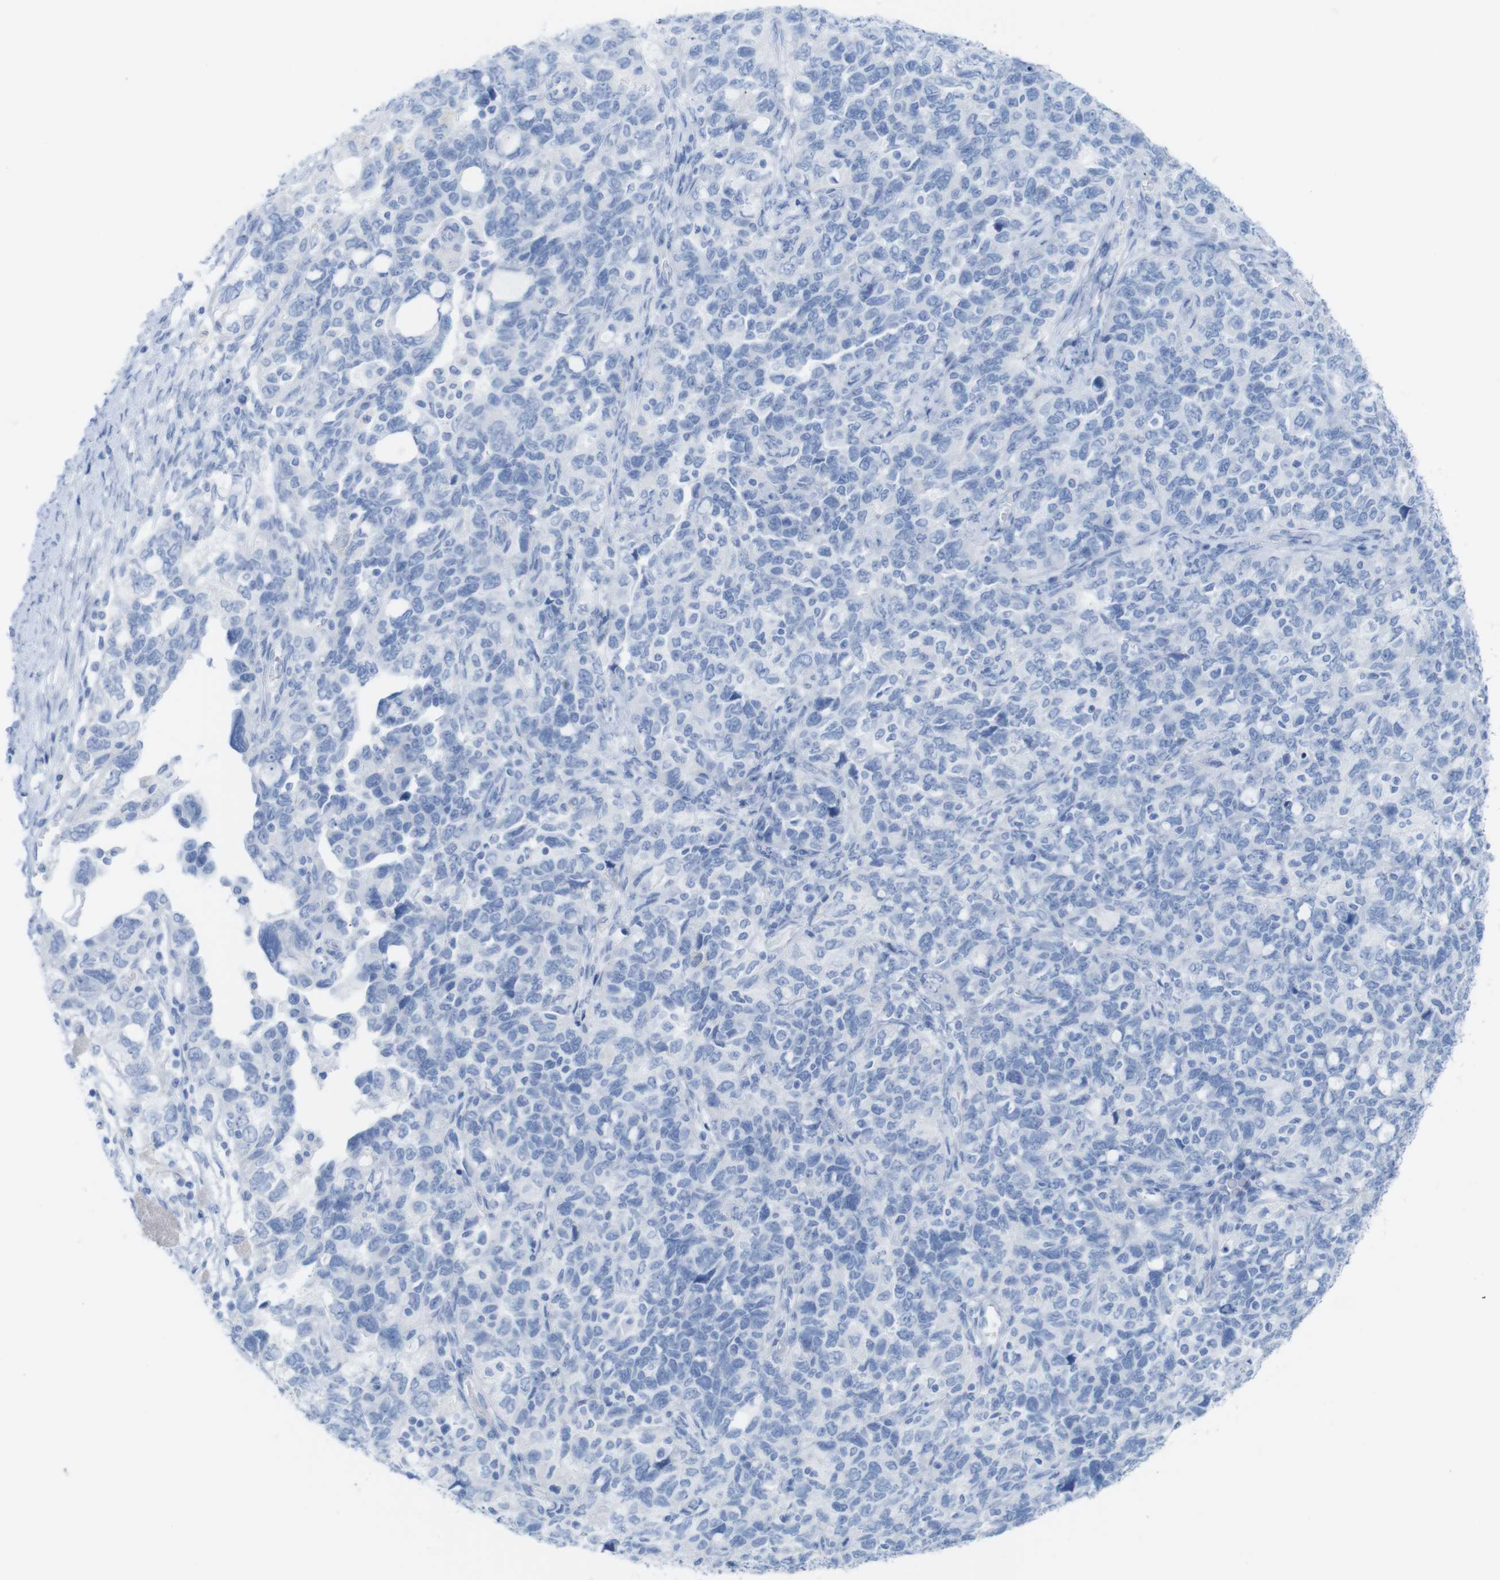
{"staining": {"intensity": "negative", "quantity": "none", "location": "none"}, "tissue": "ovarian cancer", "cell_type": "Tumor cells", "image_type": "cancer", "snomed": [{"axis": "morphology", "description": "Carcinoma, NOS"}, {"axis": "morphology", "description": "Cystadenocarcinoma, serous, NOS"}, {"axis": "topography", "description": "Ovary"}], "caption": "Immunohistochemistry (IHC) photomicrograph of human carcinoma (ovarian) stained for a protein (brown), which exhibits no staining in tumor cells.", "gene": "MYH7", "patient": {"sex": "female", "age": 69}}